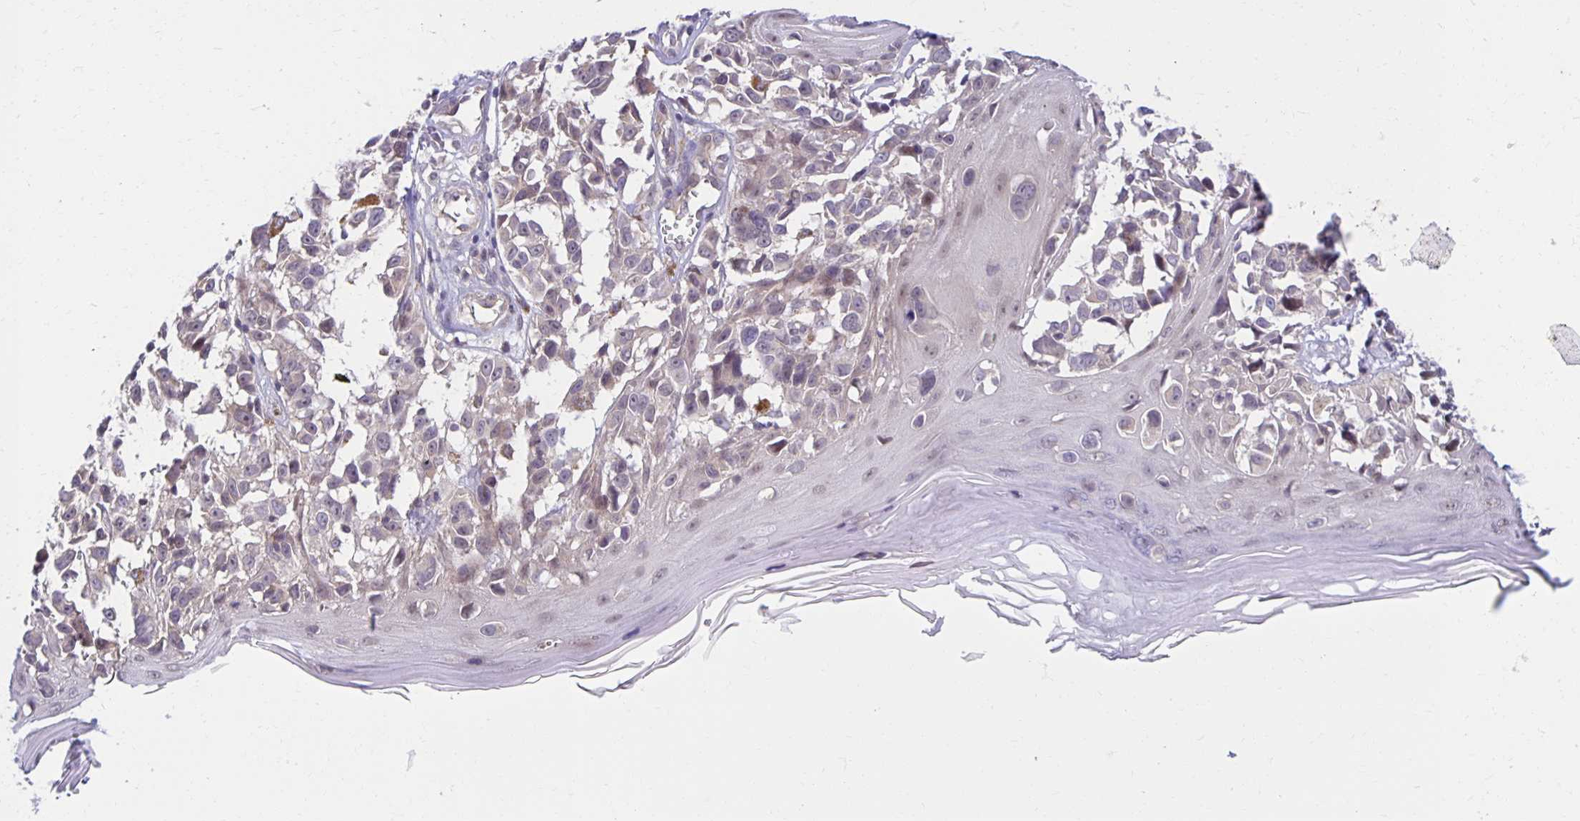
{"staining": {"intensity": "negative", "quantity": "none", "location": "none"}, "tissue": "melanoma", "cell_type": "Tumor cells", "image_type": "cancer", "snomed": [{"axis": "morphology", "description": "Malignant melanoma, NOS"}, {"axis": "topography", "description": "Skin"}], "caption": "High power microscopy image of an immunohistochemistry (IHC) histopathology image of melanoma, revealing no significant positivity in tumor cells.", "gene": "MIEN1", "patient": {"sex": "male", "age": 73}}